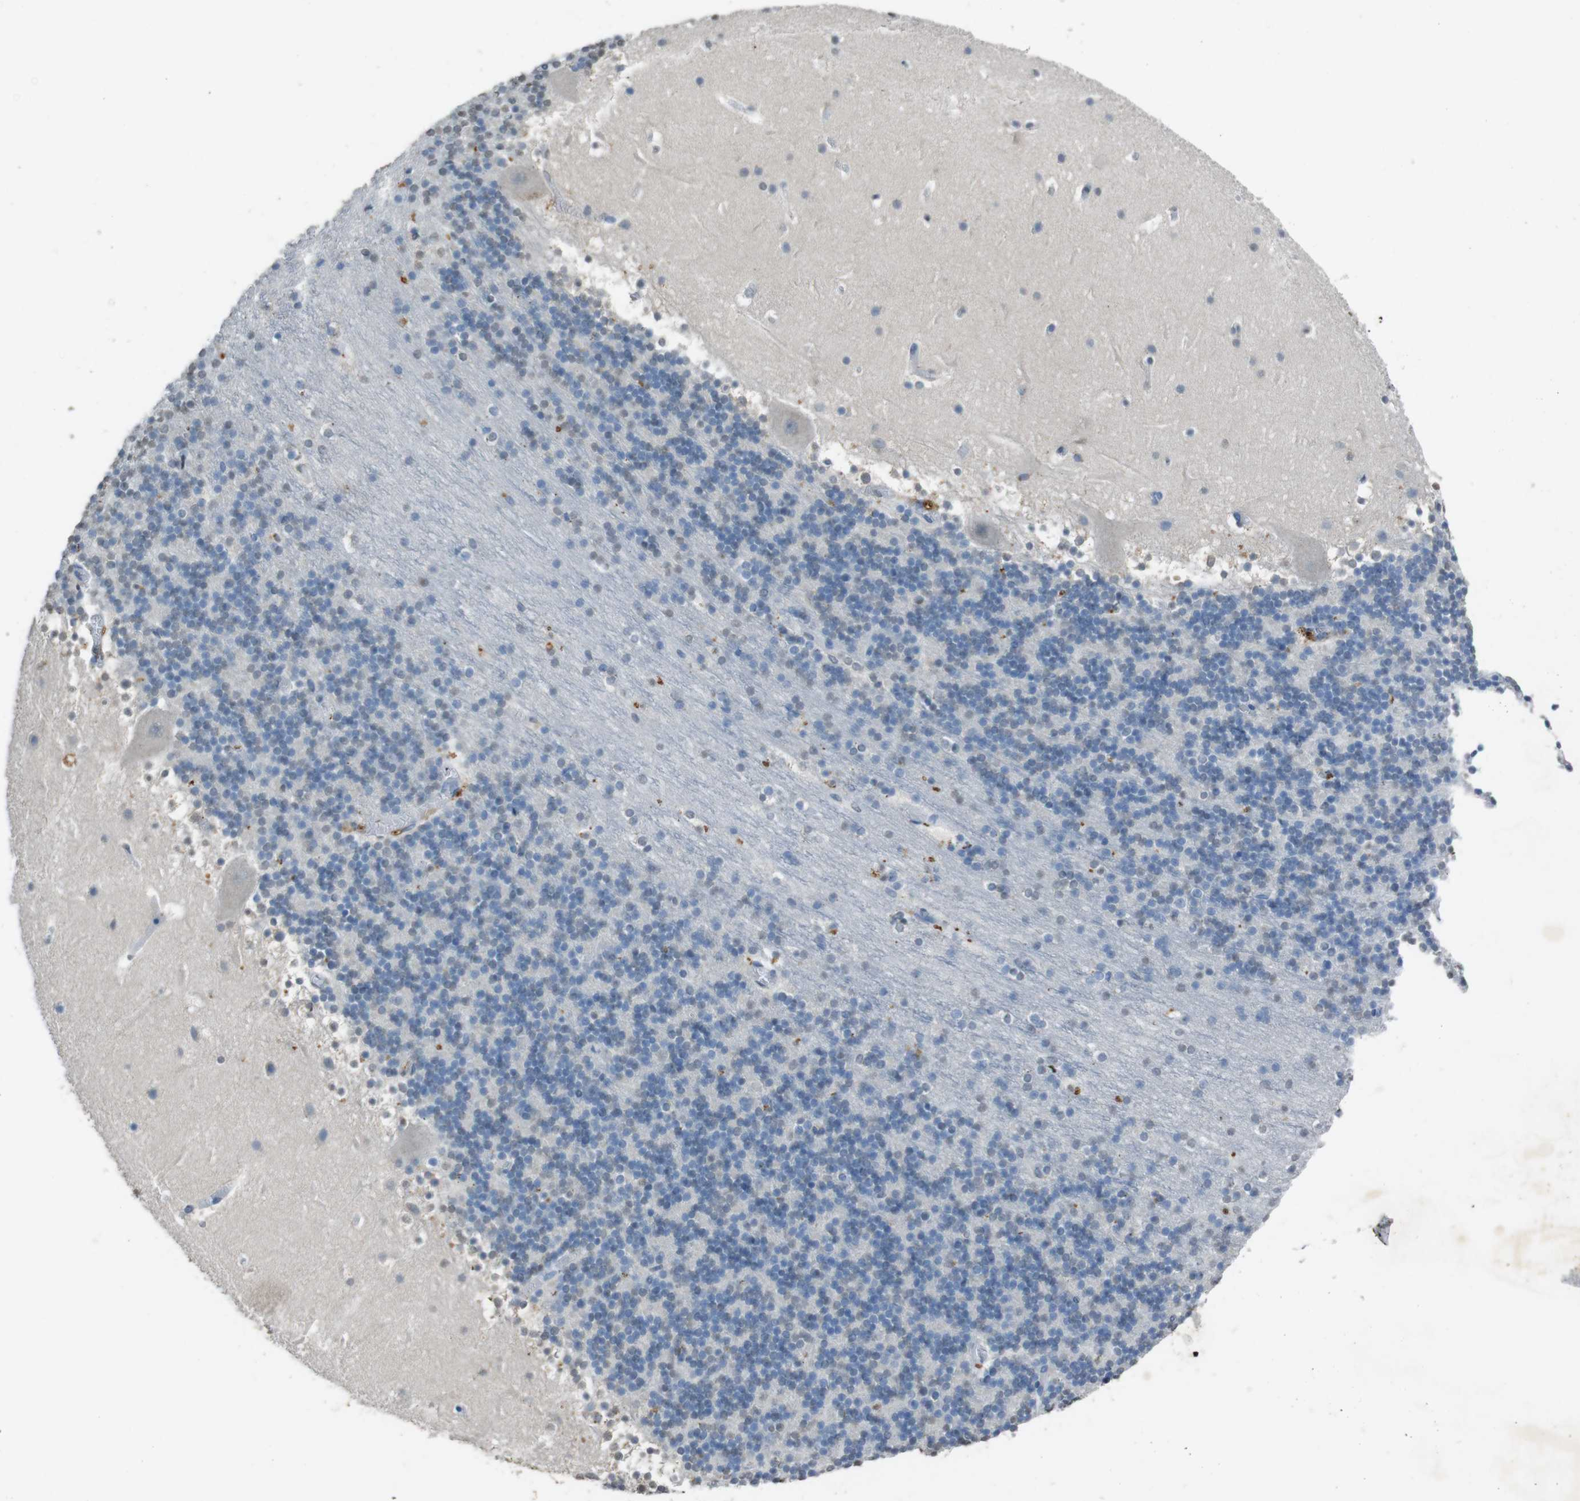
{"staining": {"intensity": "weak", "quantity": "<25%", "location": "cytoplasmic/membranous"}, "tissue": "cerebellum", "cell_type": "Cells in granular layer", "image_type": "normal", "snomed": [{"axis": "morphology", "description": "Normal tissue, NOS"}, {"axis": "topography", "description": "Cerebellum"}], "caption": "Photomicrograph shows no protein positivity in cells in granular layer of unremarkable cerebellum. The staining is performed using DAB (3,3'-diaminobenzidine) brown chromogen with nuclei counter-stained in using hematoxylin.", "gene": "STBD1", "patient": {"sex": "male", "age": 45}}